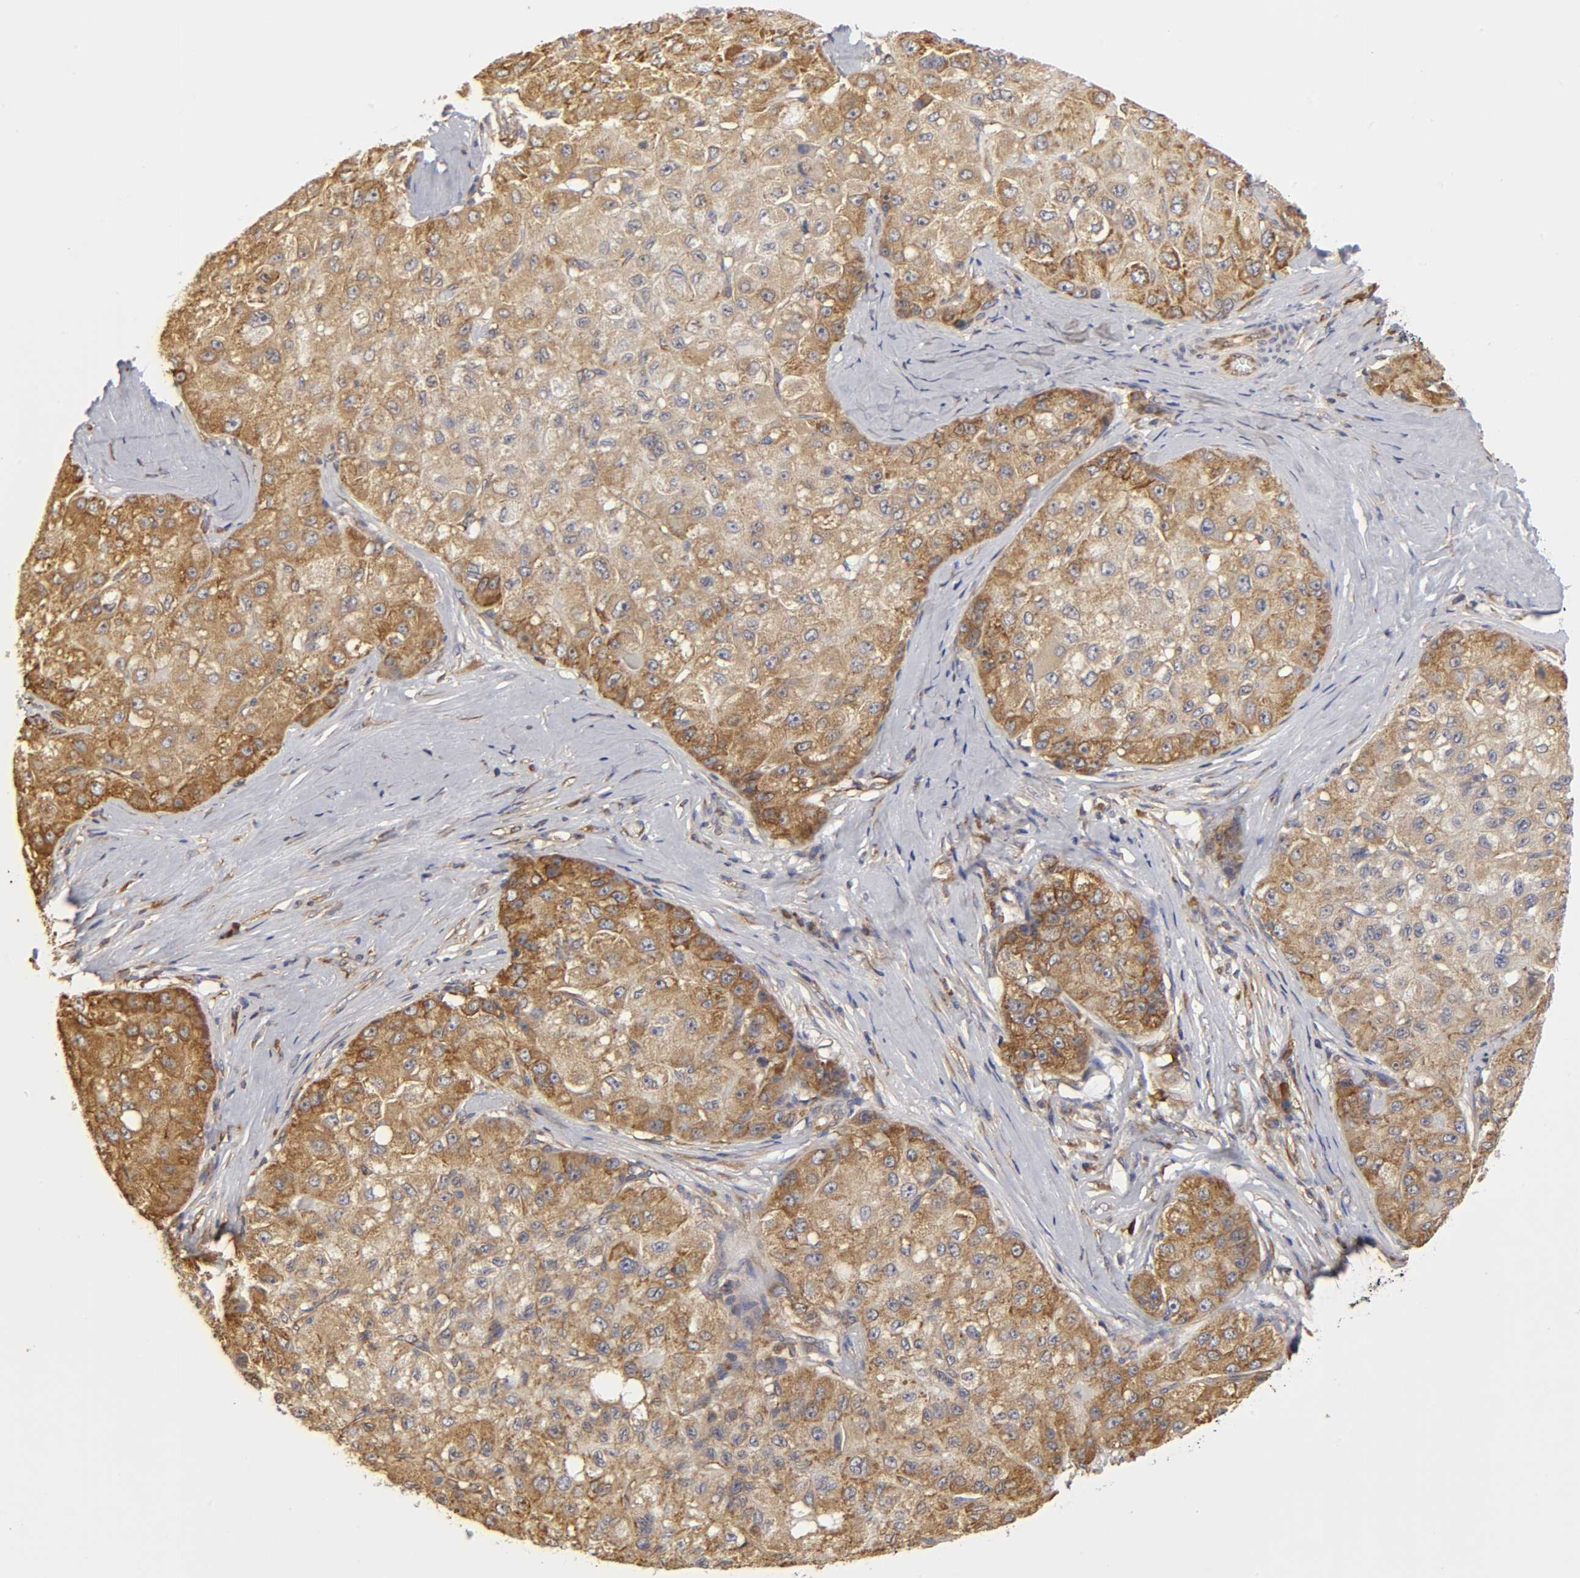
{"staining": {"intensity": "moderate", "quantity": ">75%", "location": "cytoplasmic/membranous"}, "tissue": "liver cancer", "cell_type": "Tumor cells", "image_type": "cancer", "snomed": [{"axis": "morphology", "description": "Carcinoma, Hepatocellular, NOS"}, {"axis": "topography", "description": "Liver"}], "caption": "The histopathology image demonstrates a brown stain indicating the presence of a protein in the cytoplasmic/membranous of tumor cells in liver cancer (hepatocellular carcinoma).", "gene": "RPL14", "patient": {"sex": "male", "age": 80}}